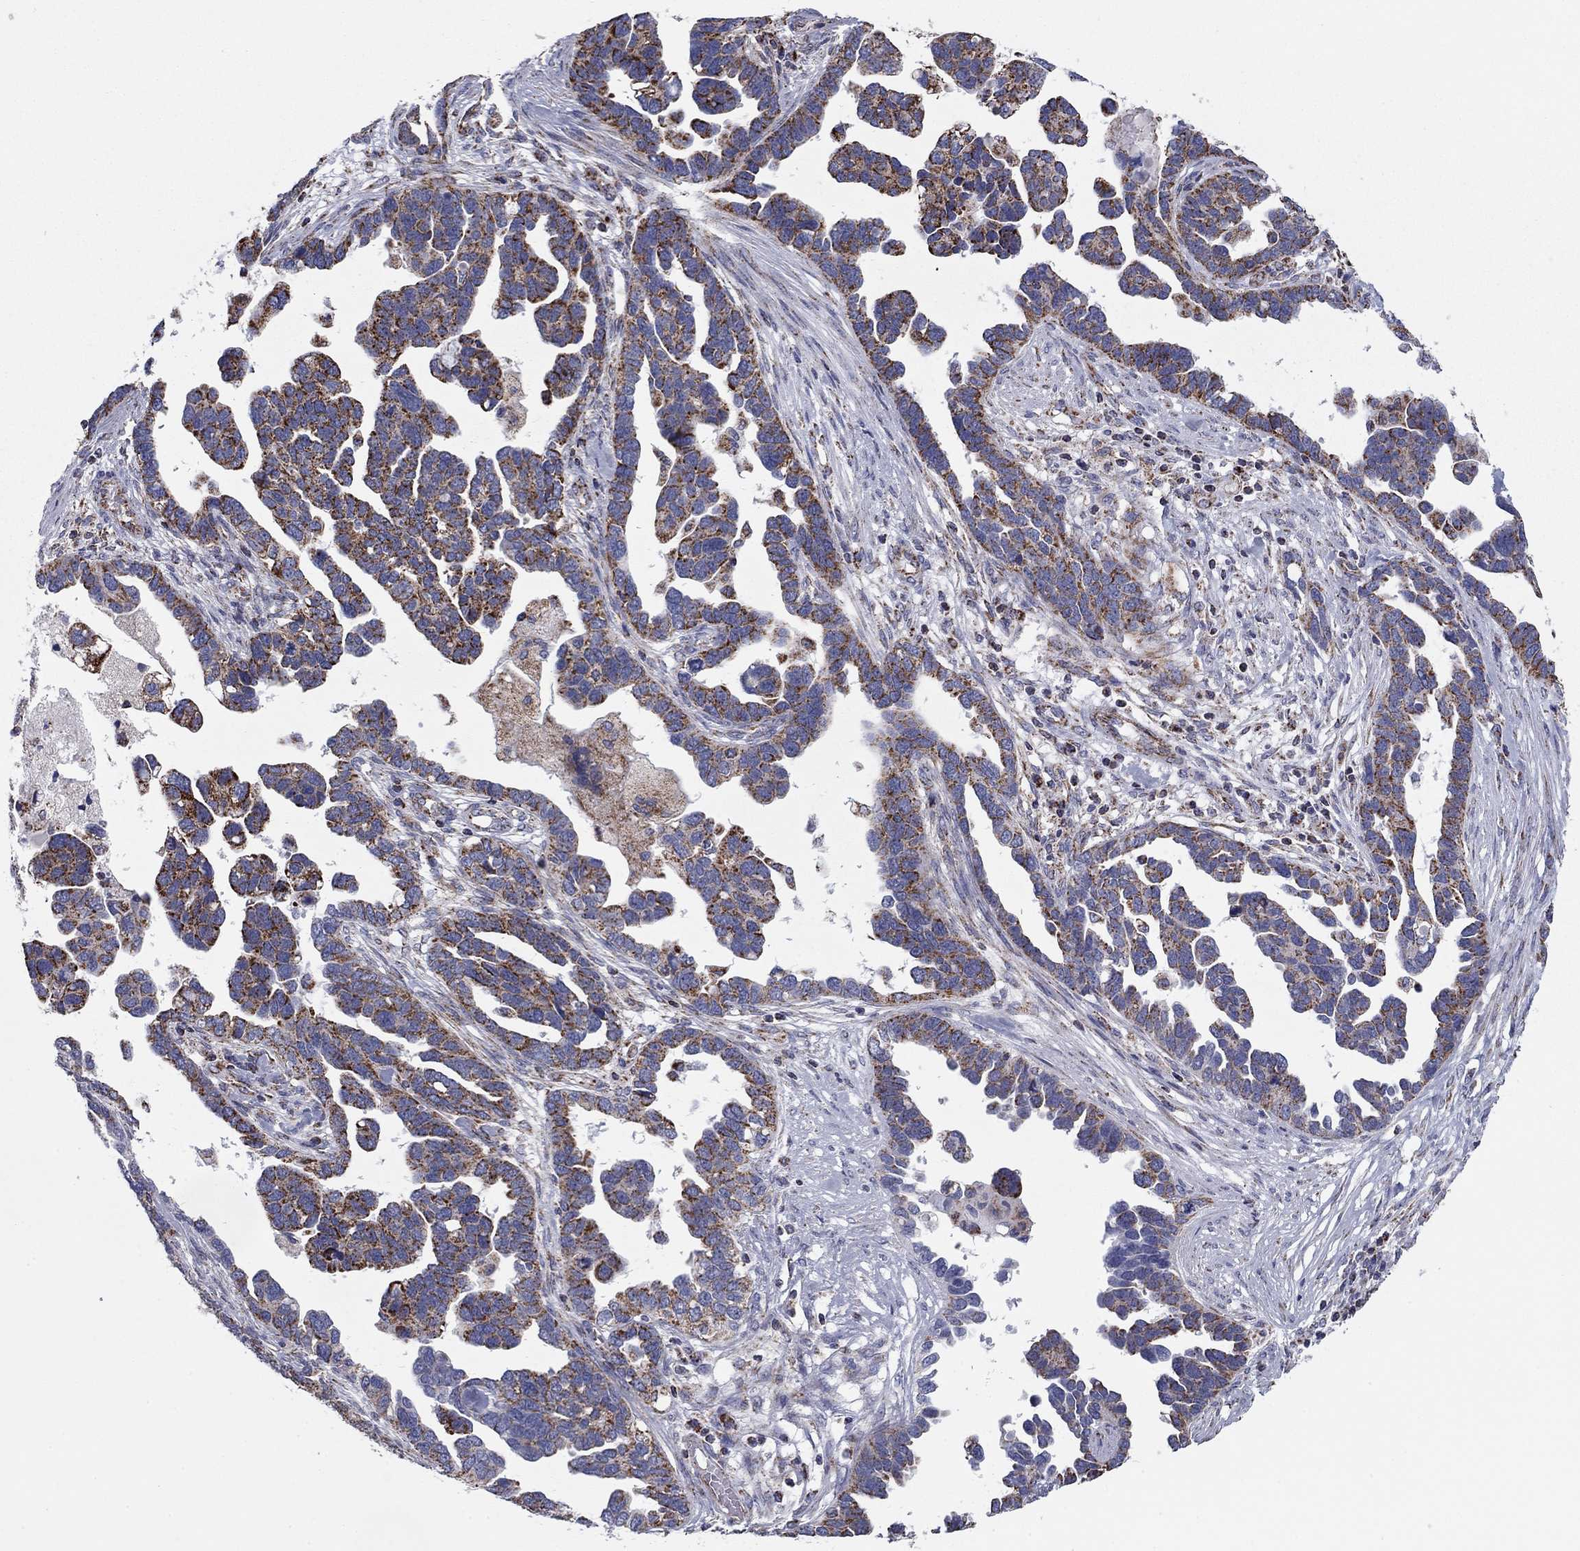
{"staining": {"intensity": "strong", "quantity": "<25%", "location": "cytoplasmic/membranous"}, "tissue": "ovarian cancer", "cell_type": "Tumor cells", "image_type": "cancer", "snomed": [{"axis": "morphology", "description": "Cystadenocarcinoma, serous, NOS"}, {"axis": "topography", "description": "Ovary"}], "caption": "A high-resolution image shows IHC staining of ovarian cancer (serous cystadenocarcinoma), which shows strong cytoplasmic/membranous staining in approximately <25% of tumor cells.", "gene": "NDUFV1", "patient": {"sex": "female", "age": 54}}